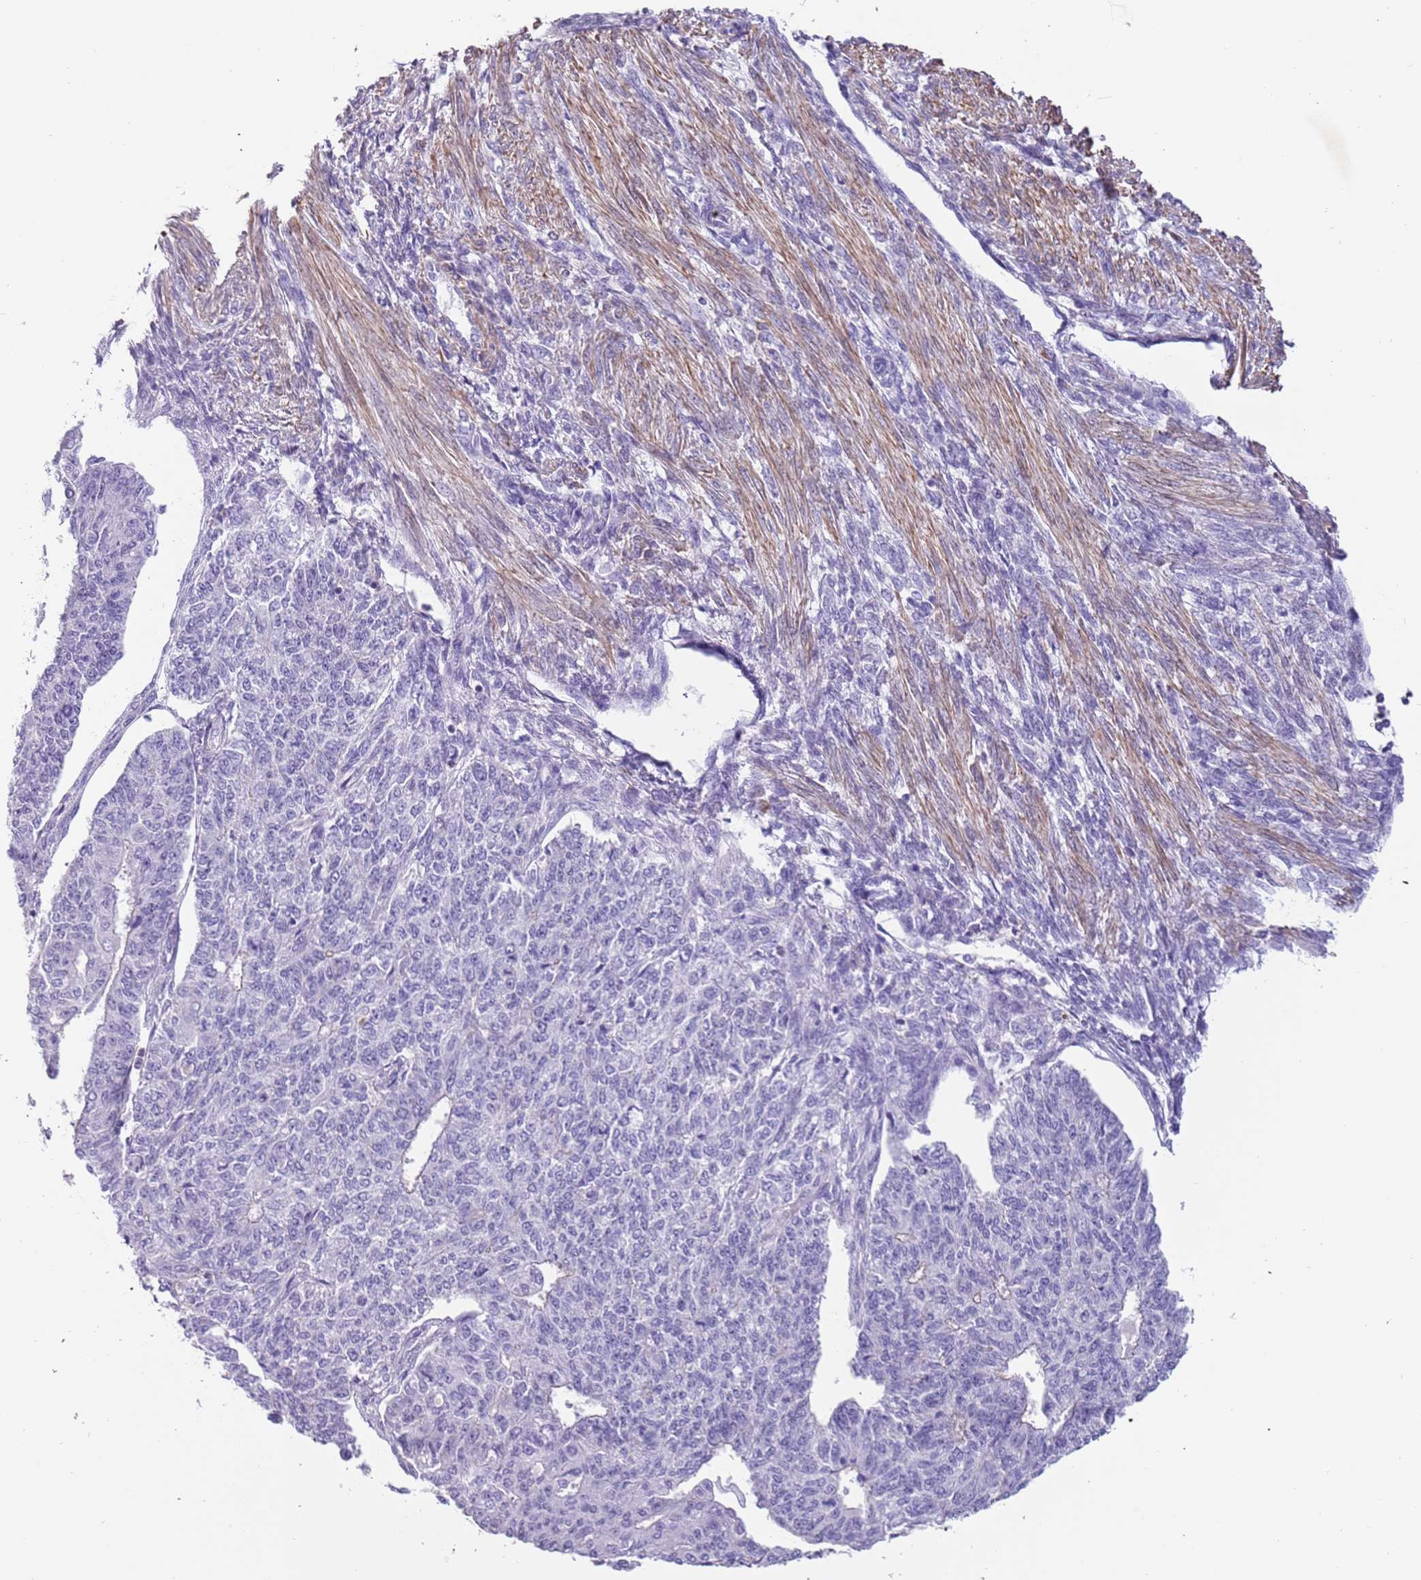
{"staining": {"intensity": "negative", "quantity": "none", "location": "none"}, "tissue": "endometrial cancer", "cell_type": "Tumor cells", "image_type": "cancer", "snomed": [{"axis": "morphology", "description": "Adenocarcinoma, NOS"}, {"axis": "topography", "description": "Endometrium"}], "caption": "The immunohistochemistry (IHC) photomicrograph has no significant expression in tumor cells of endometrial adenocarcinoma tissue.", "gene": "PCGF2", "patient": {"sex": "female", "age": 32}}